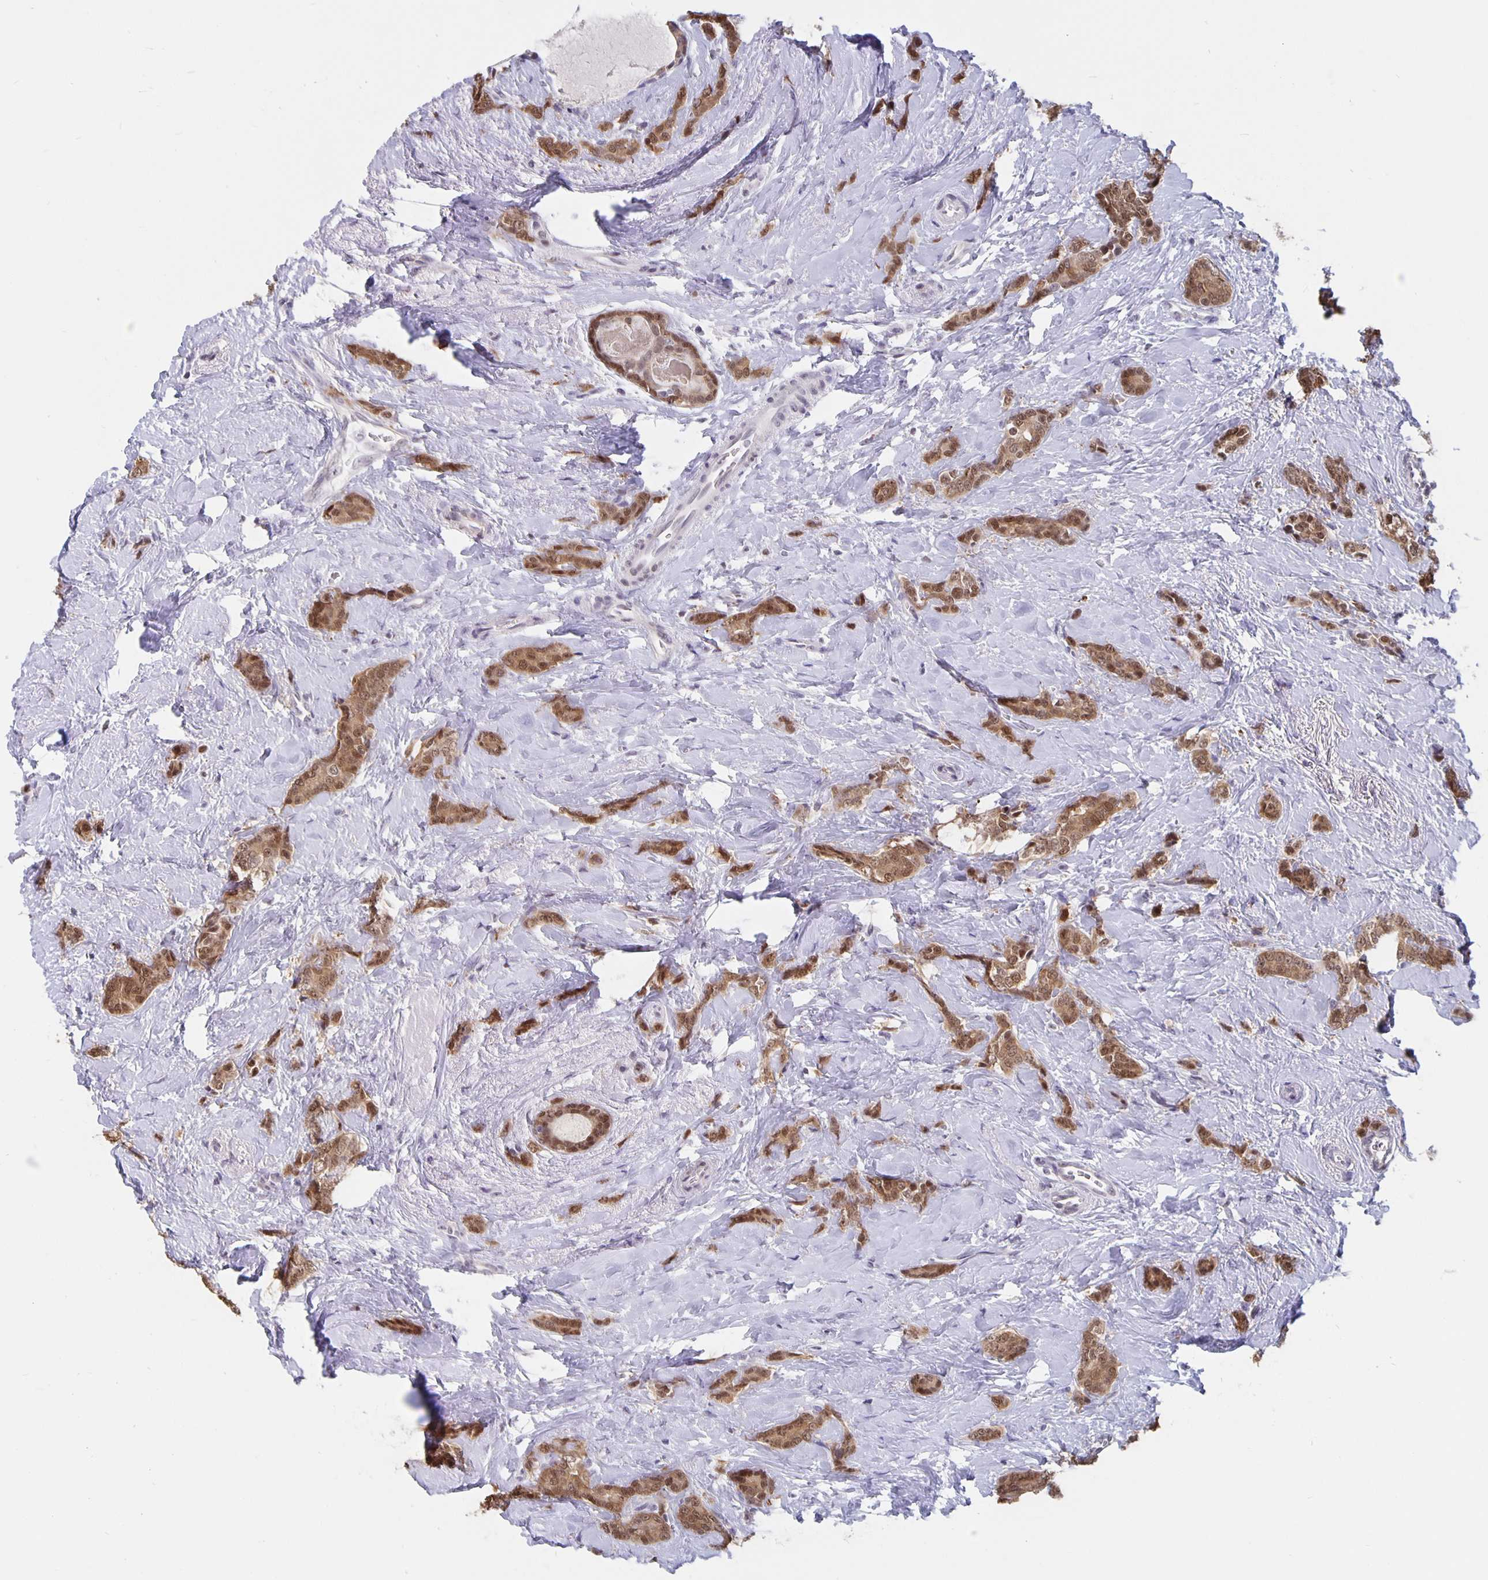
{"staining": {"intensity": "moderate", "quantity": ">75%", "location": "cytoplasmic/membranous,nuclear"}, "tissue": "breast cancer", "cell_type": "Tumor cells", "image_type": "cancer", "snomed": [{"axis": "morphology", "description": "Normal tissue, NOS"}, {"axis": "morphology", "description": "Duct carcinoma"}, {"axis": "topography", "description": "Breast"}], "caption": "Immunohistochemical staining of intraductal carcinoma (breast) displays medium levels of moderate cytoplasmic/membranous and nuclear protein positivity in approximately >75% of tumor cells.", "gene": "ZNF691", "patient": {"sex": "female", "age": 77}}